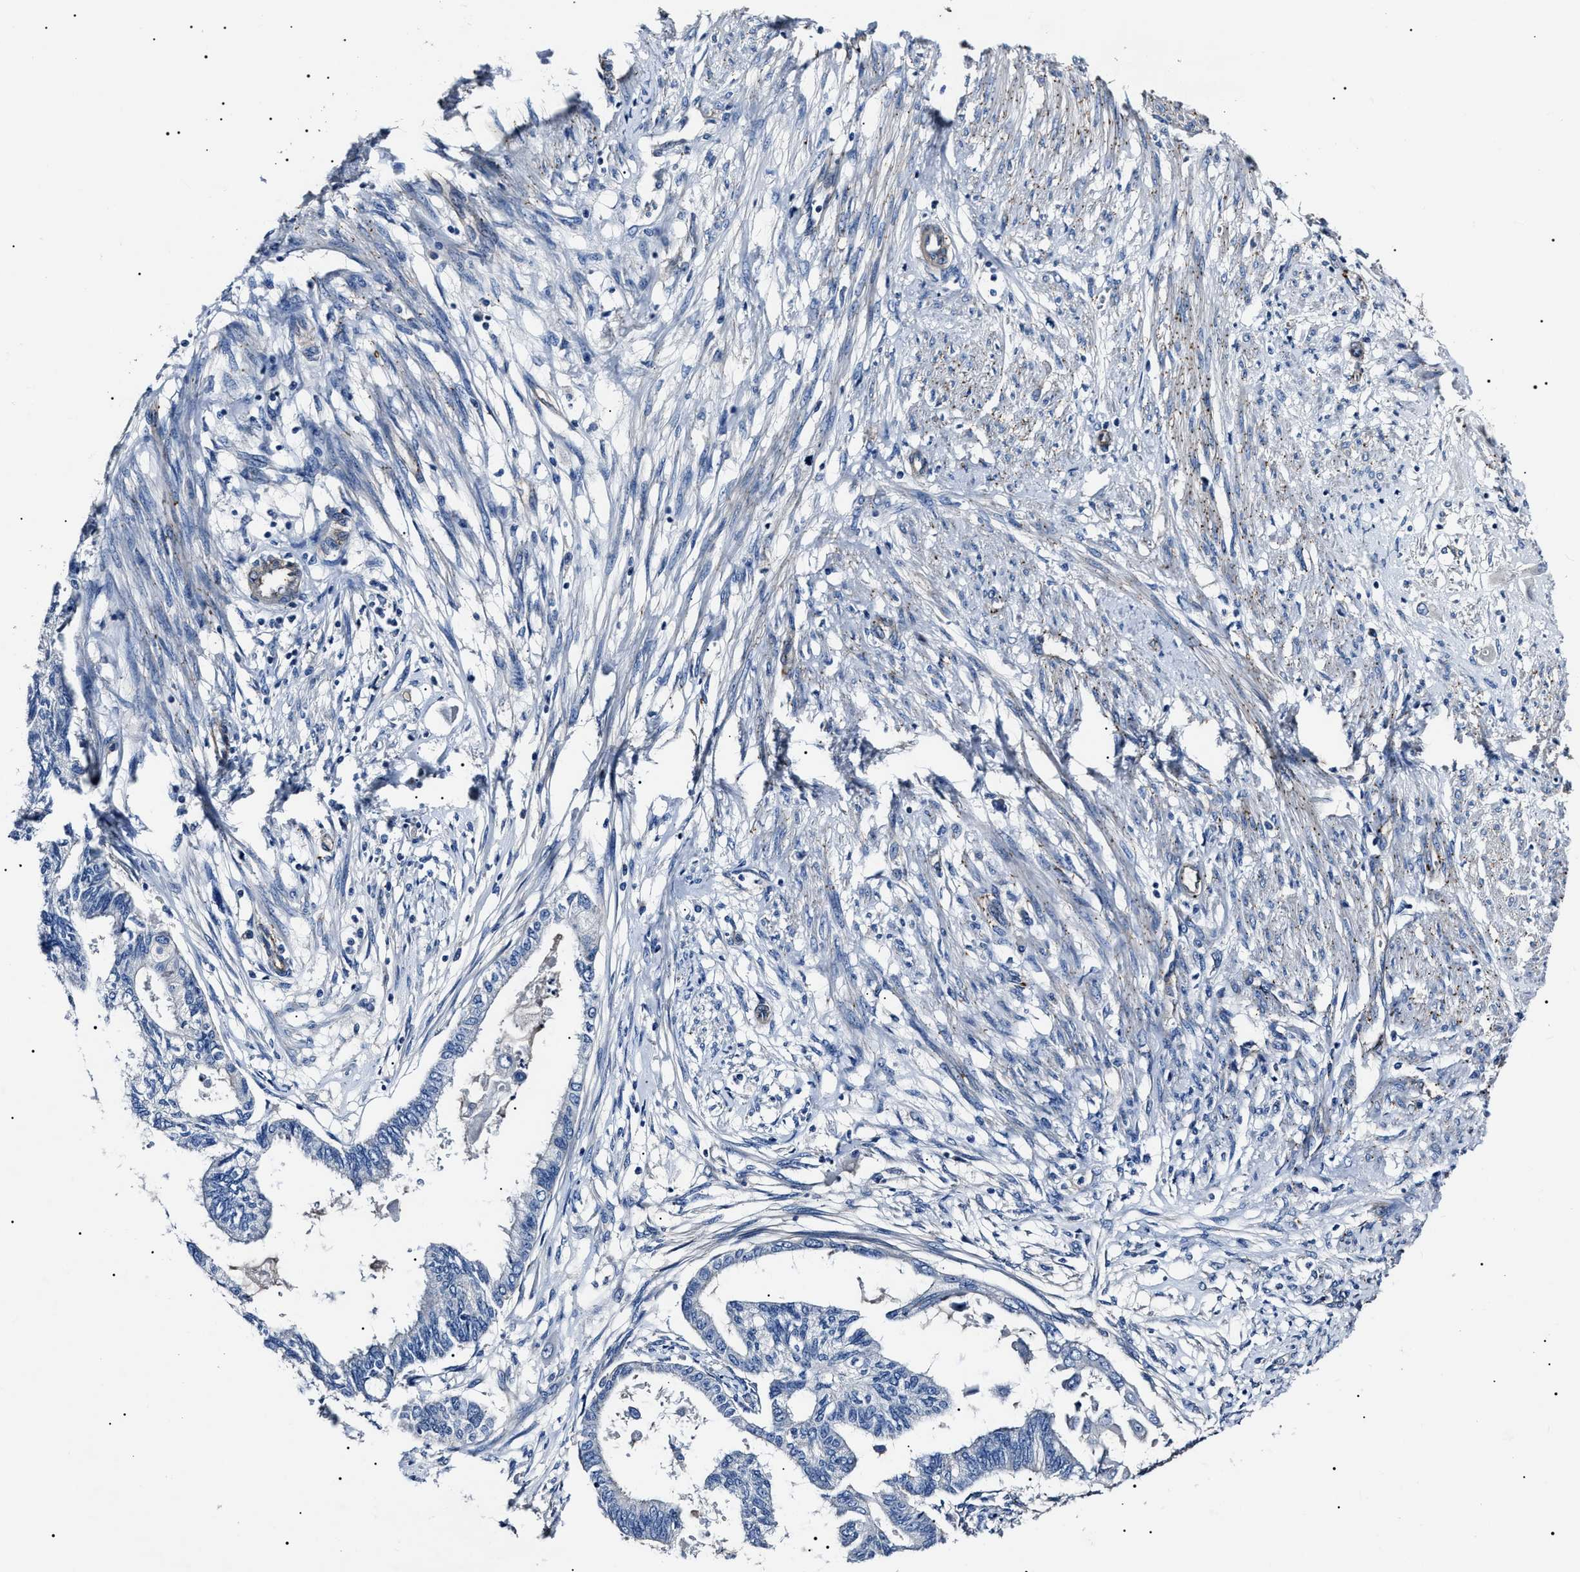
{"staining": {"intensity": "negative", "quantity": "none", "location": "none"}, "tissue": "cervical cancer", "cell_type": "Tumor cells", "image_type": "cancer", "snomed": [{"axis": "morphology", "description": "Normal tissue, NOS"}, {"axis": "morphology", "description": "Adenocarcinoma, NOS"}, {"axis": "topography", "description": "Cervix"}, {"axis": "topography", "description": "Endometrium"}], "caption": "Image shows no significant protein expression in tumor cells of cervical cancer (adenocarcinoma).", "gene": "KLHL42", "patient": {"sex": "female", "age": 86}}